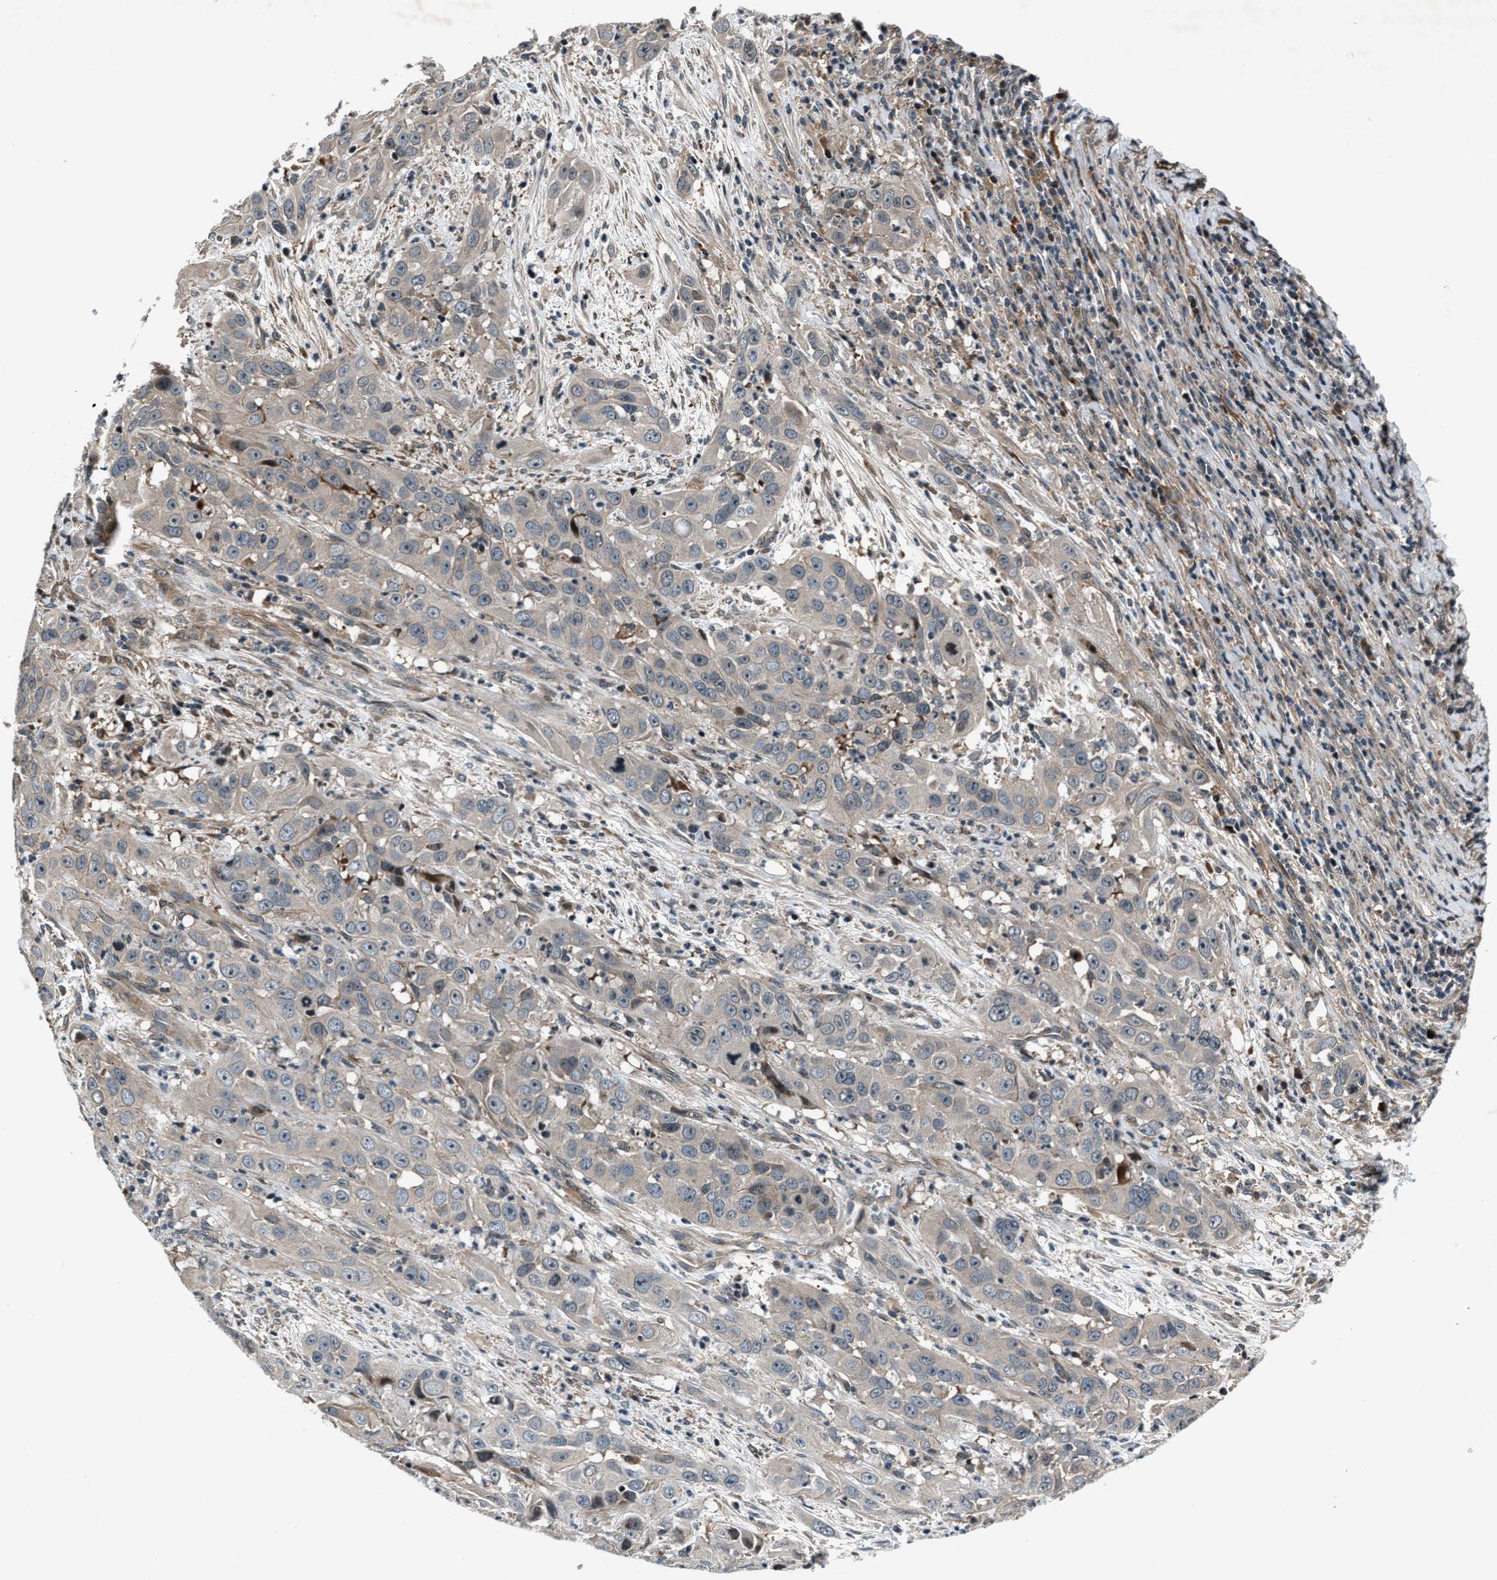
{"staining": {"intensity": "moderate", "quantity": "<25%", "location": "cytoplasmic/membranous"}, "tissue": "cervical cancer", "cell_type": "Tumor cells", "image_type": "cancer", "snomed": [{"axis": "morphology", "description": "Squamous cell carcinoma, NOS"}, {"axis": "topography", "description": "Cervix"}], "caption": "Approximately <25% of tumor cells in human squamous cell carcinoma (cervical) exhibit moderate cytoplasmic/membranous protein positivity as visualized by brown immunohistochemical staining.", "gene": "DYNC2I1", "patient": {"sex": "female", "age": 32}}